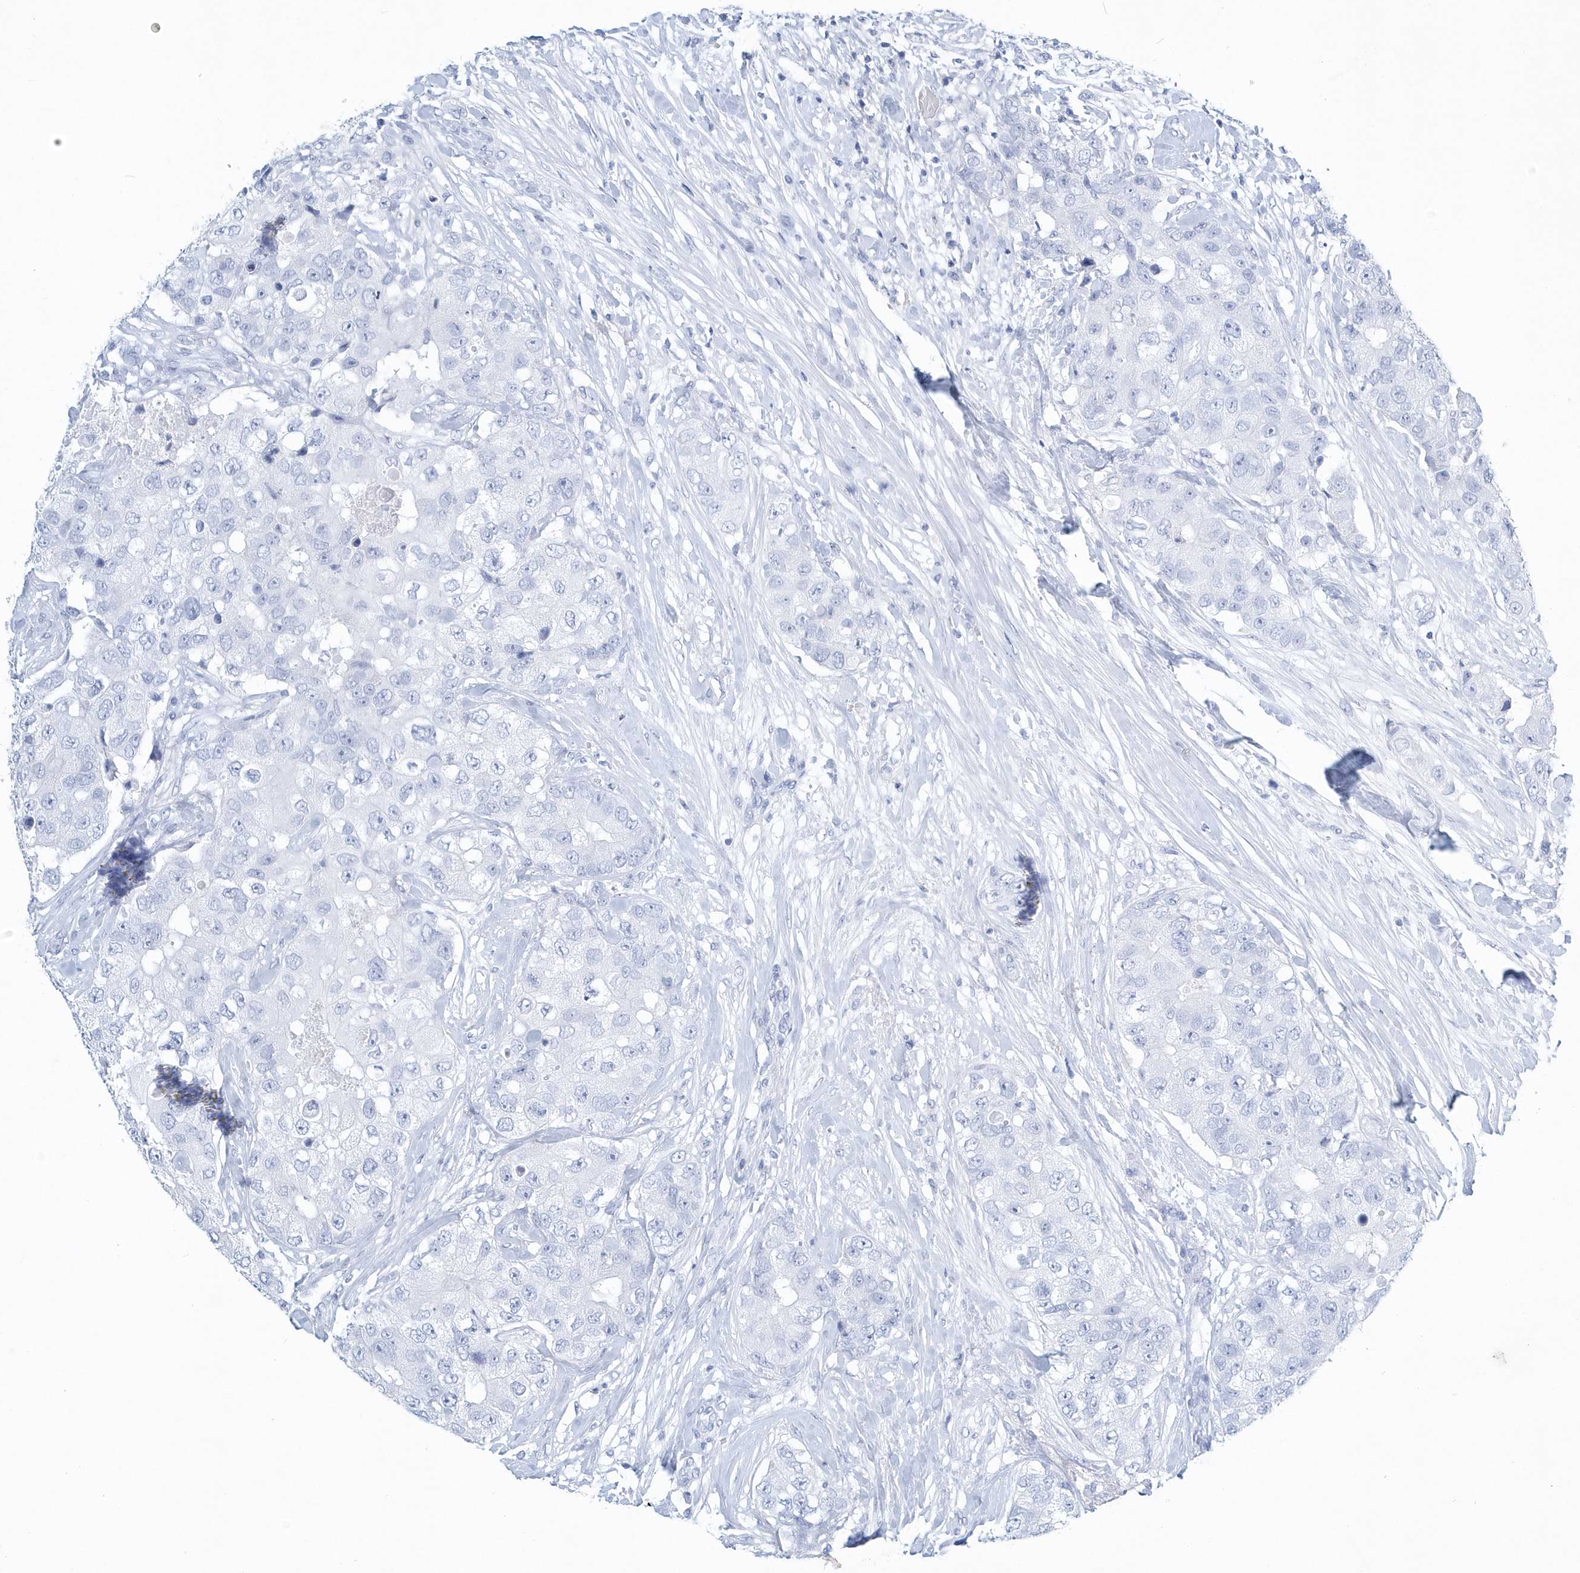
{"staining": {"intensity": "negative", "quantity": "none", "location": "none"}, "tissue": "breast cancer", "cell_type": "Tumor cells", "image_type": "cancer", "snomed": [{"axis": "morphology", "description": "Duct carcinoma"}, {"axis": "topography", "description": "Breast"}], "caption": "Tumor cells are negative for brown protein staining in infiltrating ductal carcinoma (breast).", "gene": "PTPRO", "patient": {"sex": "female", "age": 62}}